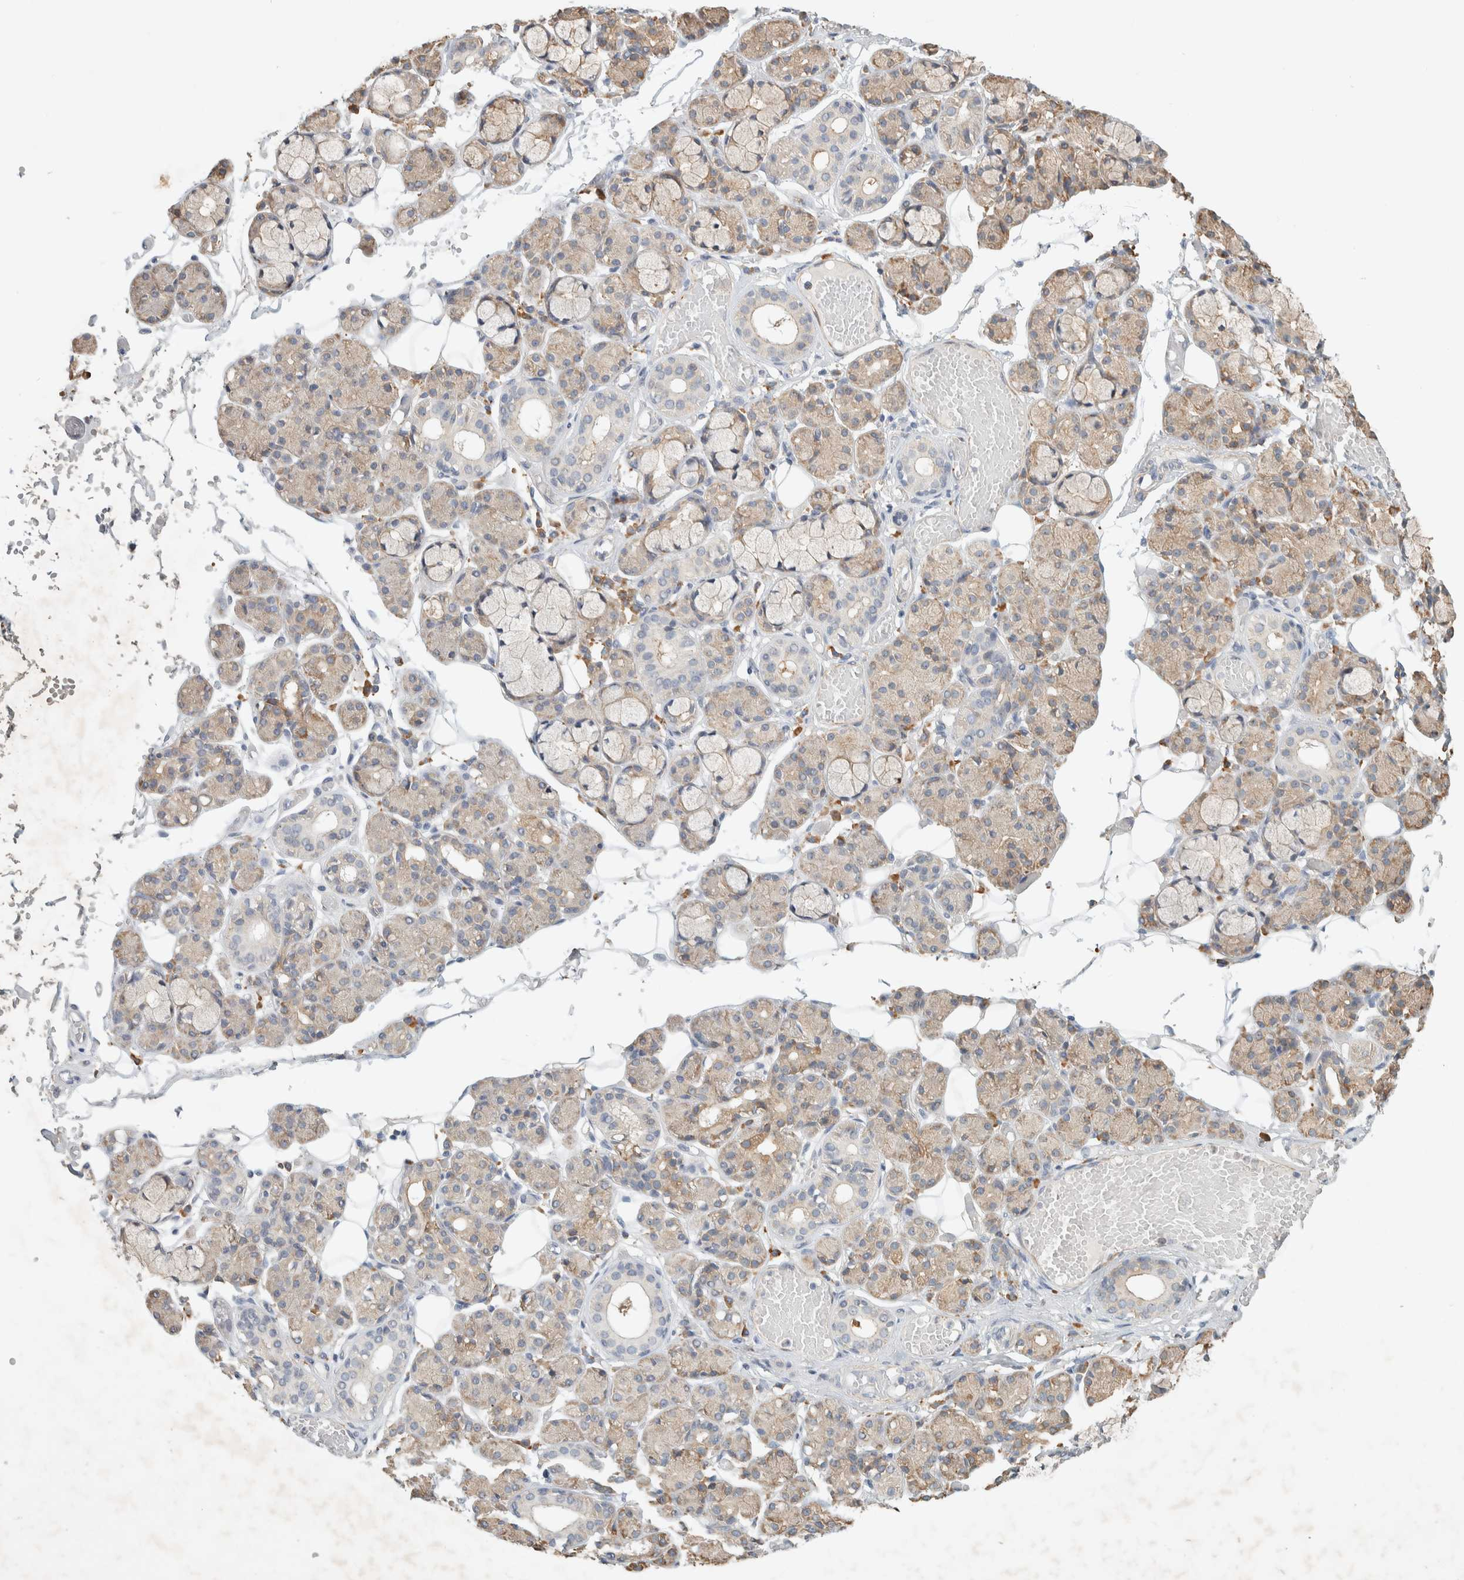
{"staining": {"intensity": "weak", "quantity": ">75%", "location": "cytoplasmic/membranous"}, "tissue": "salivary gland", "cell_type": "Glandular cells", "image_type": "normal", "snomed": [{"axis": "morphology", "description": "Normal tissue, NOS"}, {"axis": "topography", "description": "Salivary gland"}], "caption": "Salivary gland stained with DAB immunohistochemistry (IHC) exhibits low levels of weak cytoplasmic/membranous staining in about >75% of glandular cells.", "gene": "KLHL40", "patient": {"sex": "male", "age": 63}}